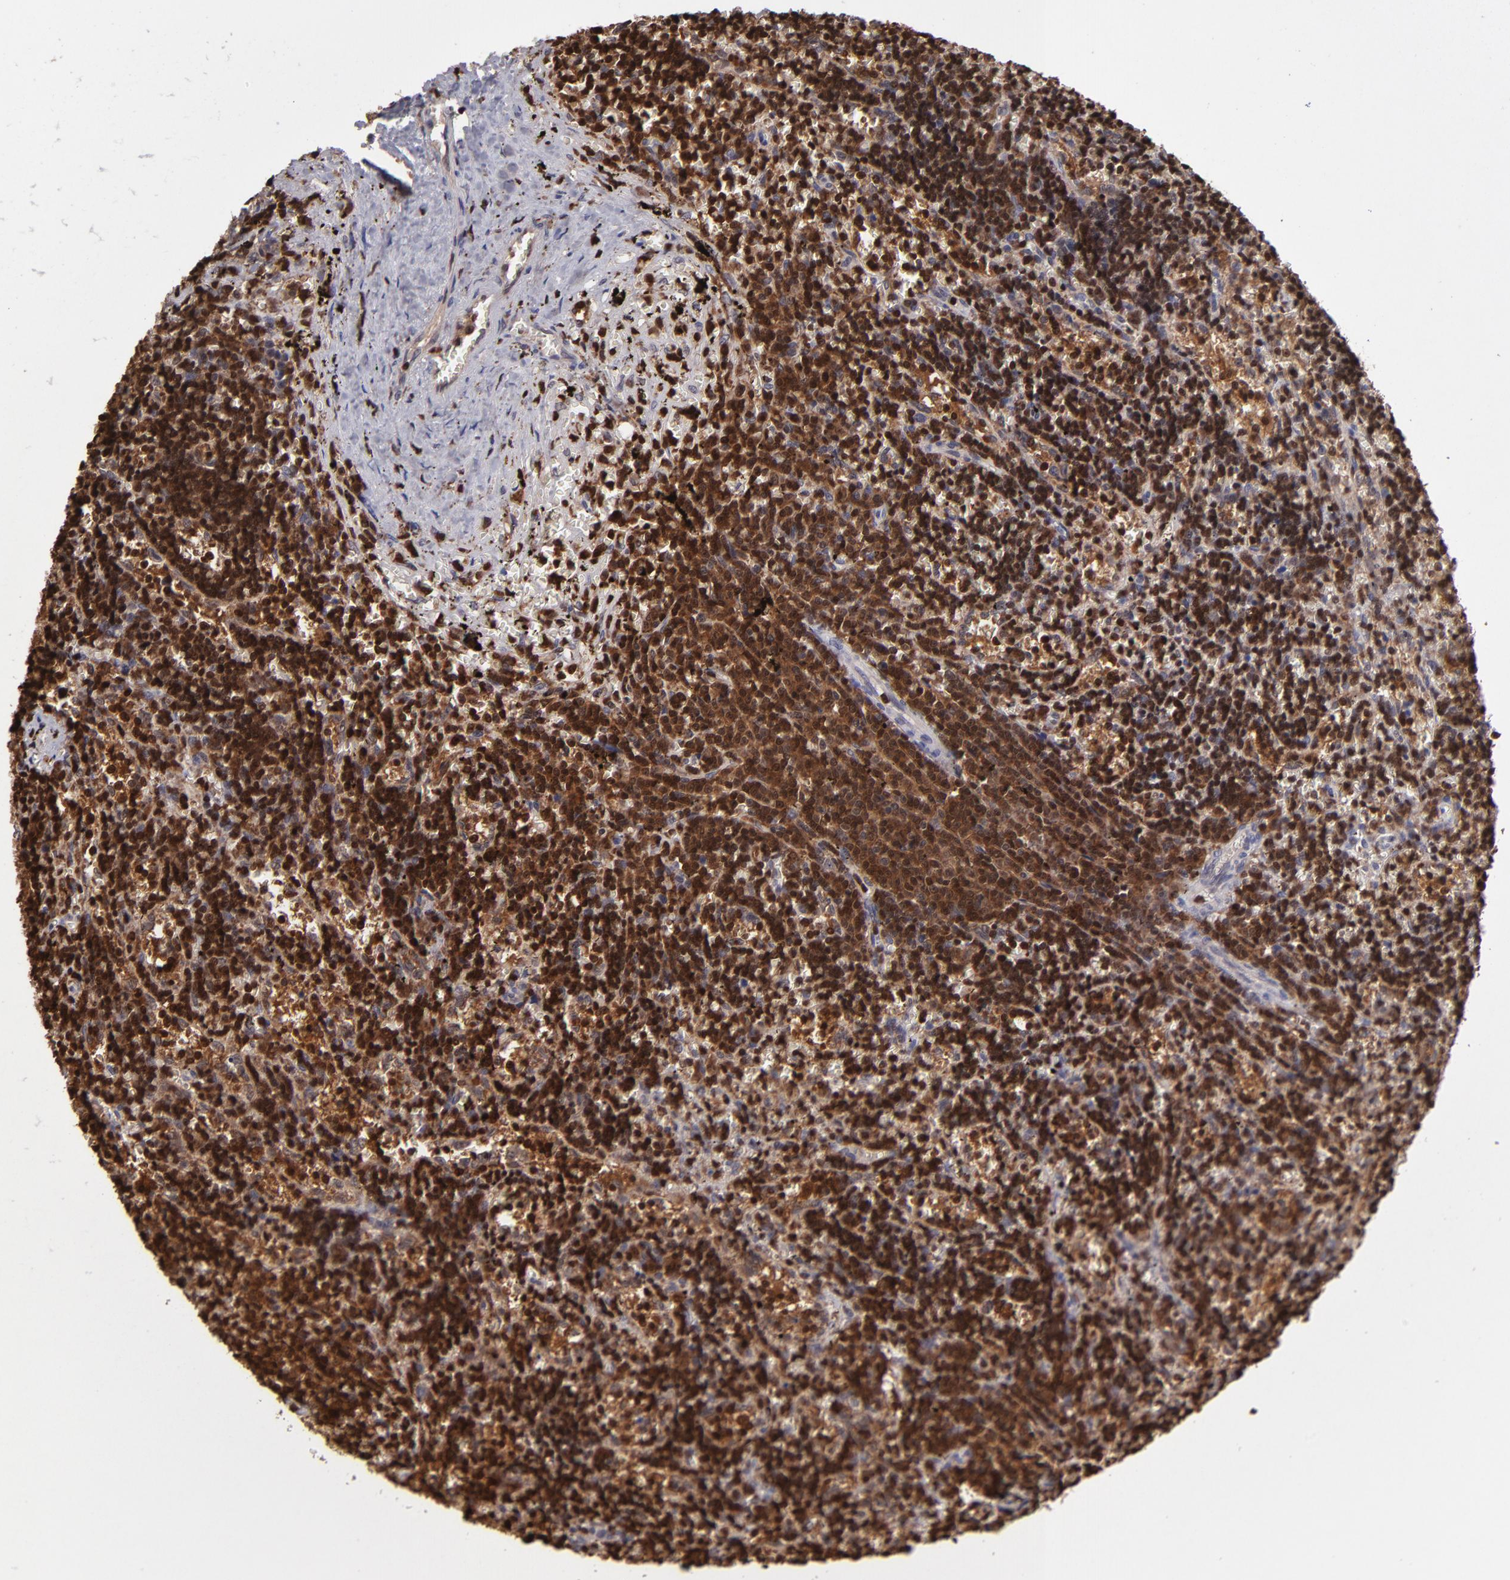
{"staining": {"intensity": "strong", "quantity": ">75%", "location": "cytoplasmic/membranous,nuclear"}, "tissue": "lymphoma", "cell_type": "Tumor cells", "image_type": "cancer", "snomed": [{"axis": "morphology", "description": "Malignant lymphoma, non-Hodgkin's type, Low grade"}, {"axis": "topography", "description": "Spleen"}], "caption": "Immunohistochemistry (IHC) histopathology image of neoplastic tissue: low-grade malignant lymphoma, non-Hodgkin's type stained using IHC shows high levels of strong protein expression localized specifically in the cytoplasmic/membranous and nuclear of tumor cells, appearing as a cytoplasmic/membranous and nuclear brown color.", "gene": "GRB2", "patient": {"sex": "male", "age": 60}}